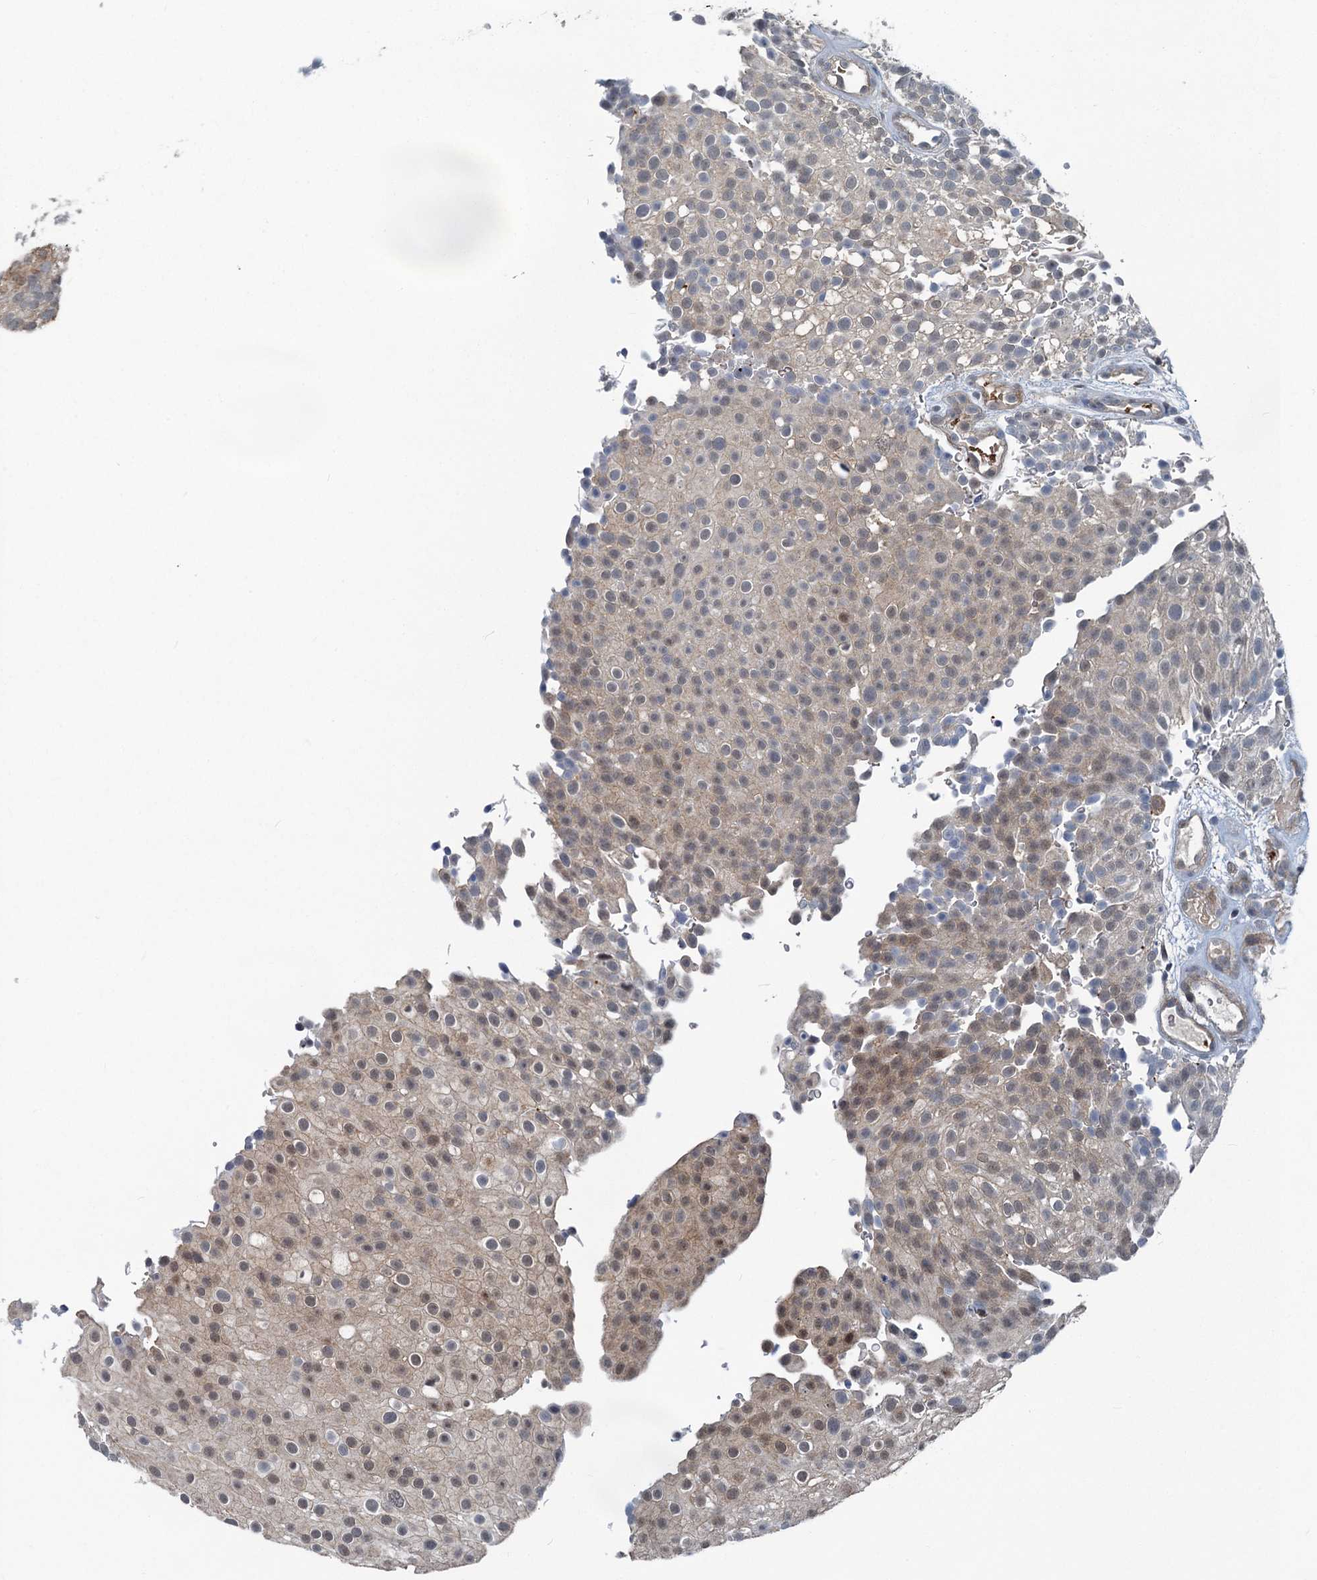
{"staining": {"intensity": "moderate", "quantity": ">75%", "location": "cytoplasmic/membranous,nuclear"}, "tissue": "urothelial cancer", "cell_type": "Tumor cells", "image_type": "cancer", "snomed": [{"axis": "morphology", "description": "Urothelial carcinoma, Low grade"}, {"axis": "topography", "description": "Urinary bladder"}], "caption": "Immunohistochemistry (IHC) image of human urothelial cancer stained for a protein (brown), which demonstrates medium levels of moderate cytoplasmic/membranous and nuclear staining in approximately >75% of tumor cells.", "gene": "GCLM", "patient": {"sex": "male", "age": 78}}